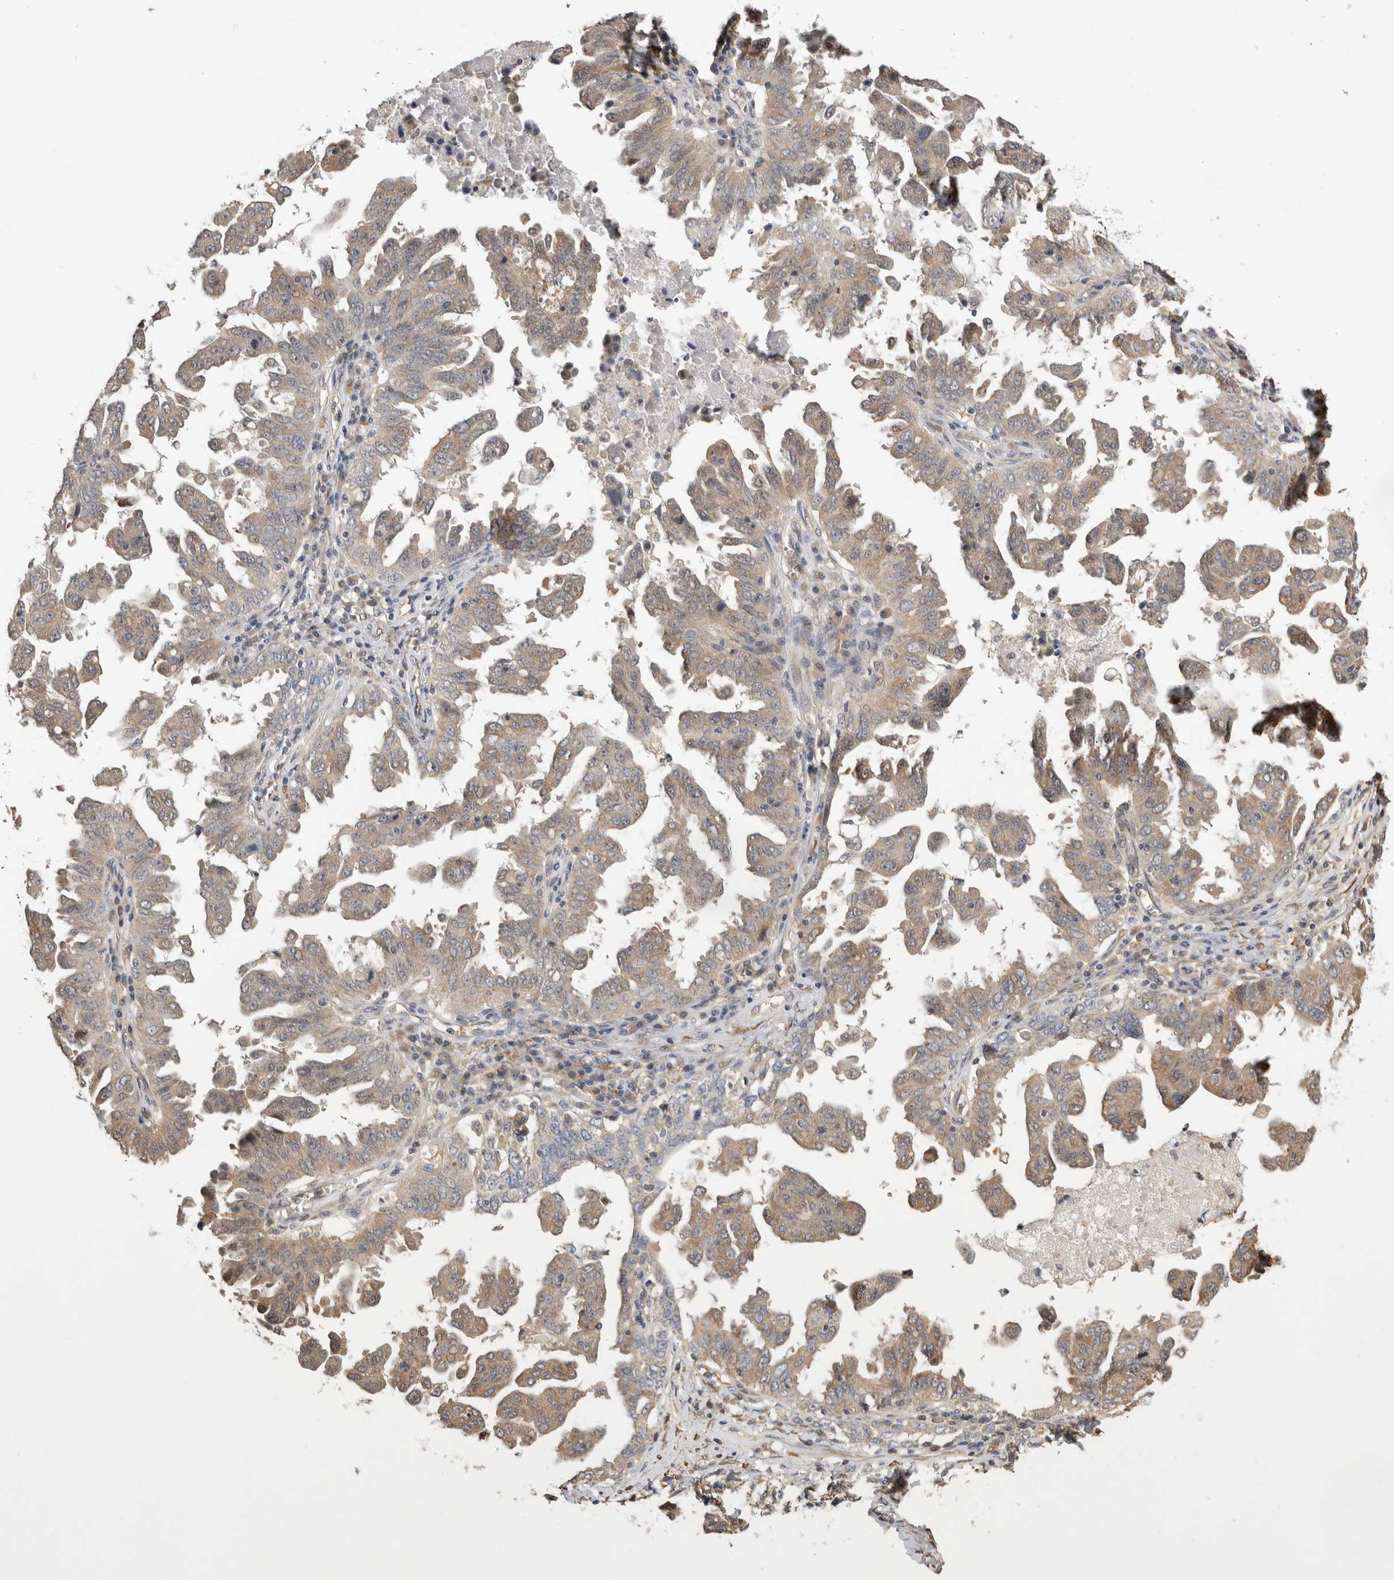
{"staining": {"intensity": "weak", "quantity": "25%-75%", "location": "cytoplasmic/membranous"}, "tissue": "ovarian cancer", "cell_type": "Tumor cells", "image_type": "cancer", "snomed": [{"axis": "morphology", "description": "Carcinoma, endometroid"}, {"axis": "topography", "description": "Ovary"}], "caption": "Weak cytoplasmic/membranous positivity is appreciated in approximately 25%-75% of tumor cells in ovarian cancer.", "gene": "PGM1", "patient": {"sex": "female", "age": 62}}